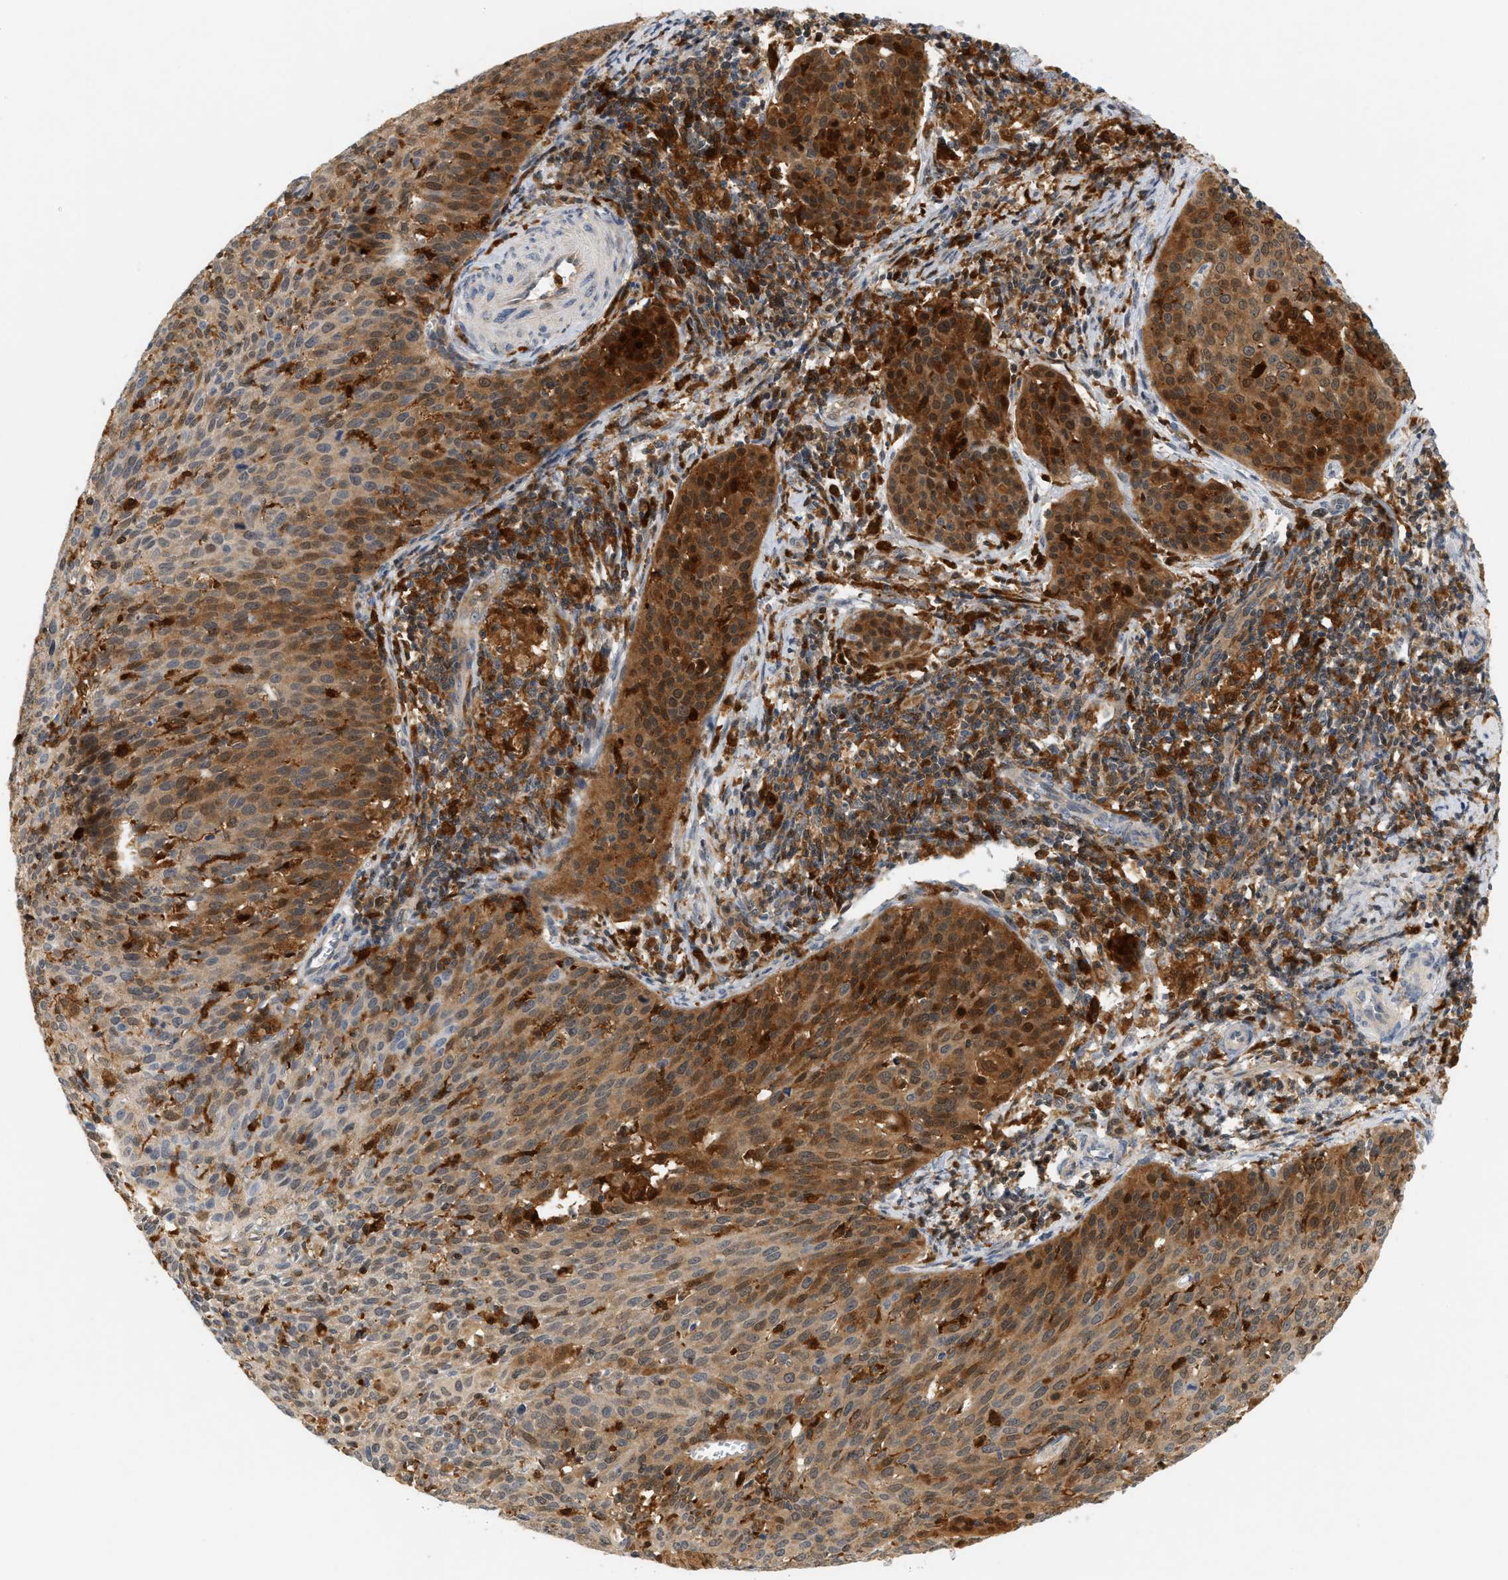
{"staining": {"intensity": "moderate", "quantity": ">75%", "location": "cytoplasmic/membranous"}, "tissue": "cervical cancer", "cell_type": "Tumor cells", "image_type": "cancer", "snomed": [{"axis": "morphology", "description": "Squamous cell carcinoma, NOS"}, {"axis": "topography", "description": "Cervix"}], "caption": "Approximately >75% of tumor cells in cervical cancer (squamous cell carcinoma) reveal moderate cytoplasmic/membranous protein positivity as visualized by brown immunohistochemical staining.", "gene": "PYCARD", "patient": {"sex": "female", "age": 38}}